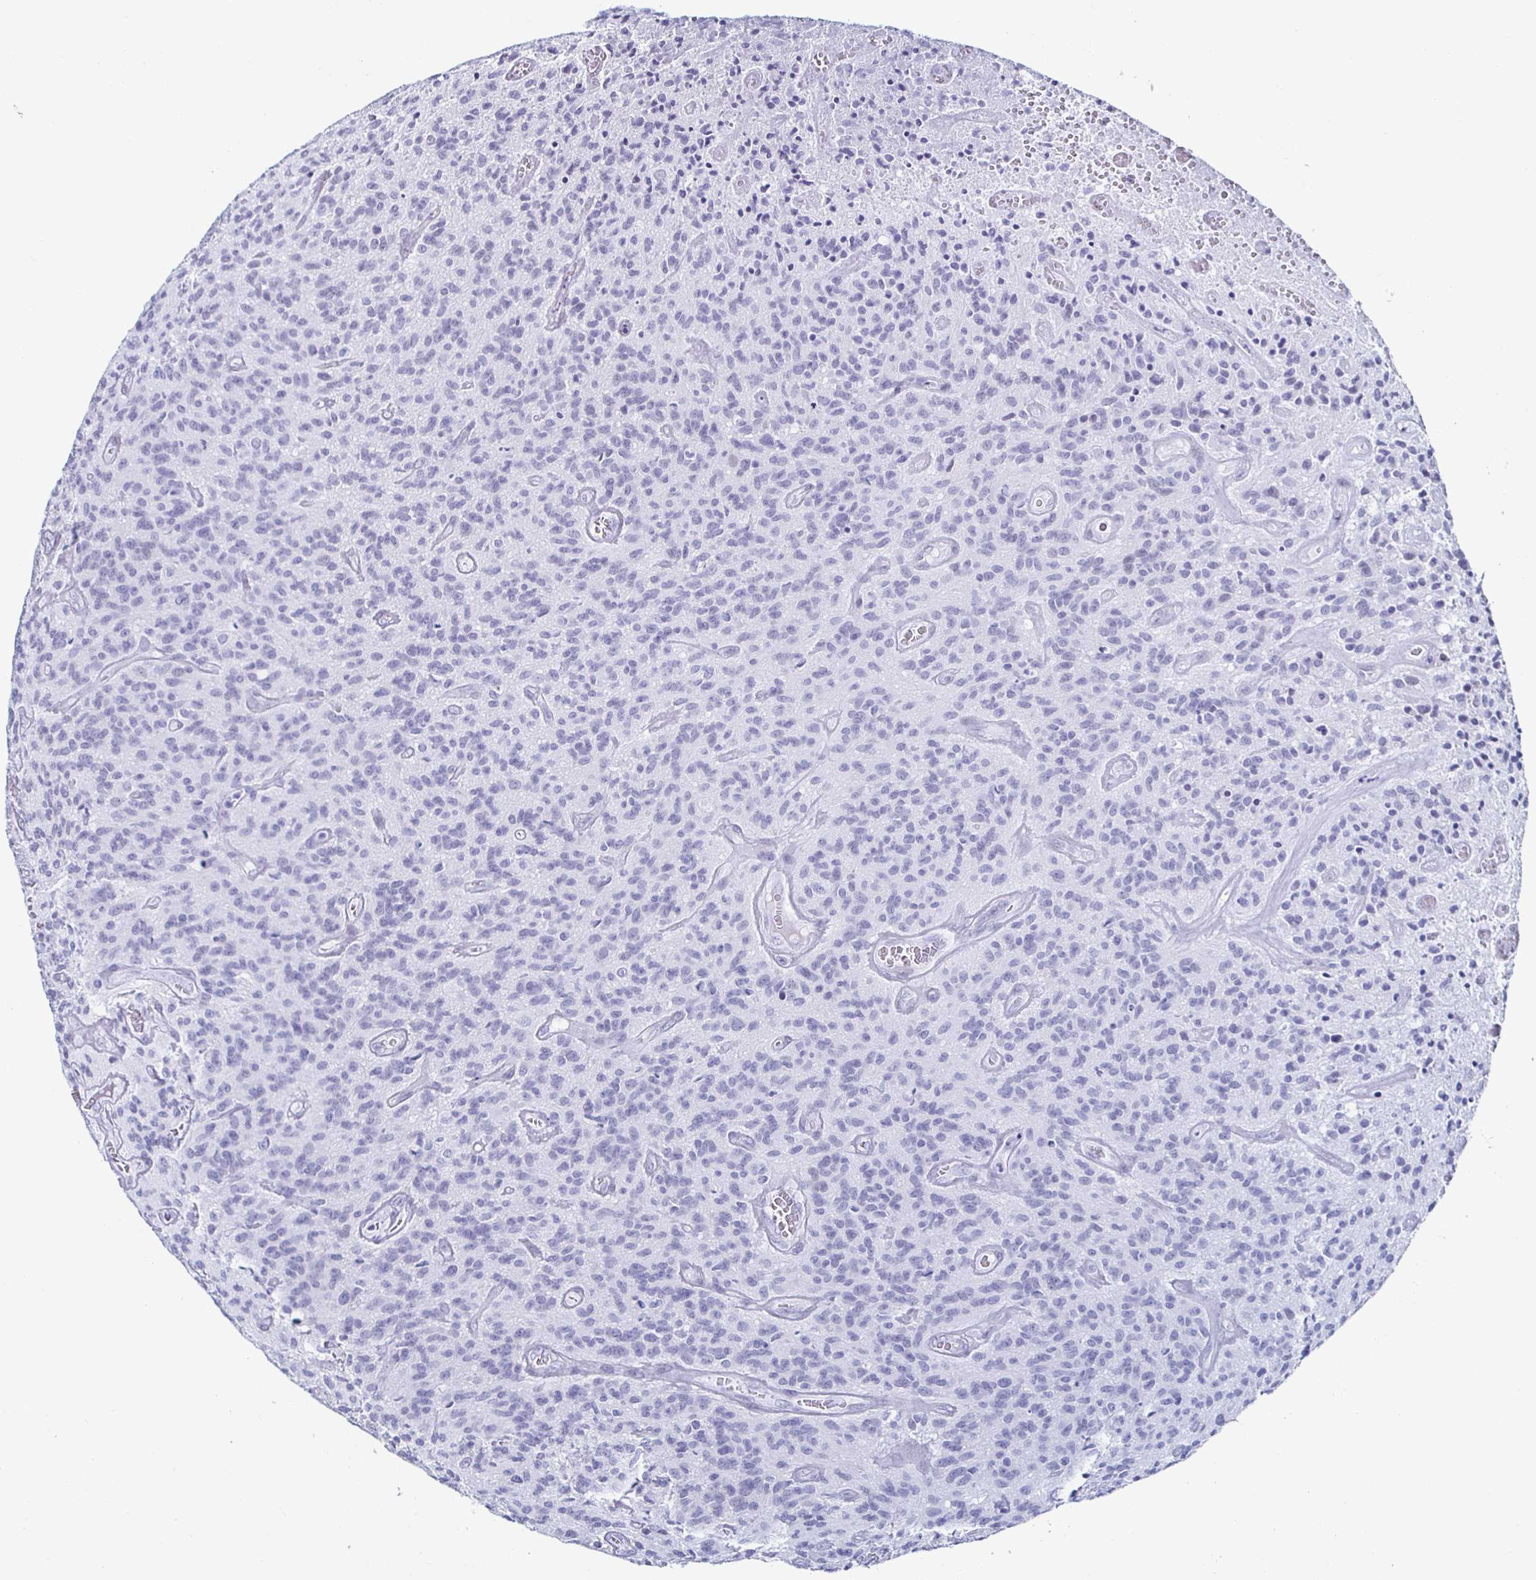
{"staining": {"intensity": "negative", "quantity": "none", "location": "none"}, "tissue": "glioma", "cell_type": "Tumor cells", "image_type": "cancer", "snomed": [{"axis": "morphology", "description": "Glioma, malignant, High grade"}, {"axis": "topography", "description": "Brain"}], "caption": "High-grade glioma (malignant) was stained to show a protein in brown. There is no significant staining in tumor cells. (DAB (3,3'-diaminobenzidine) immunohistochemistry with hematoxylin counter stain).", "gene": "KRT4", "patient": {"sex": "male", "age": 76}}